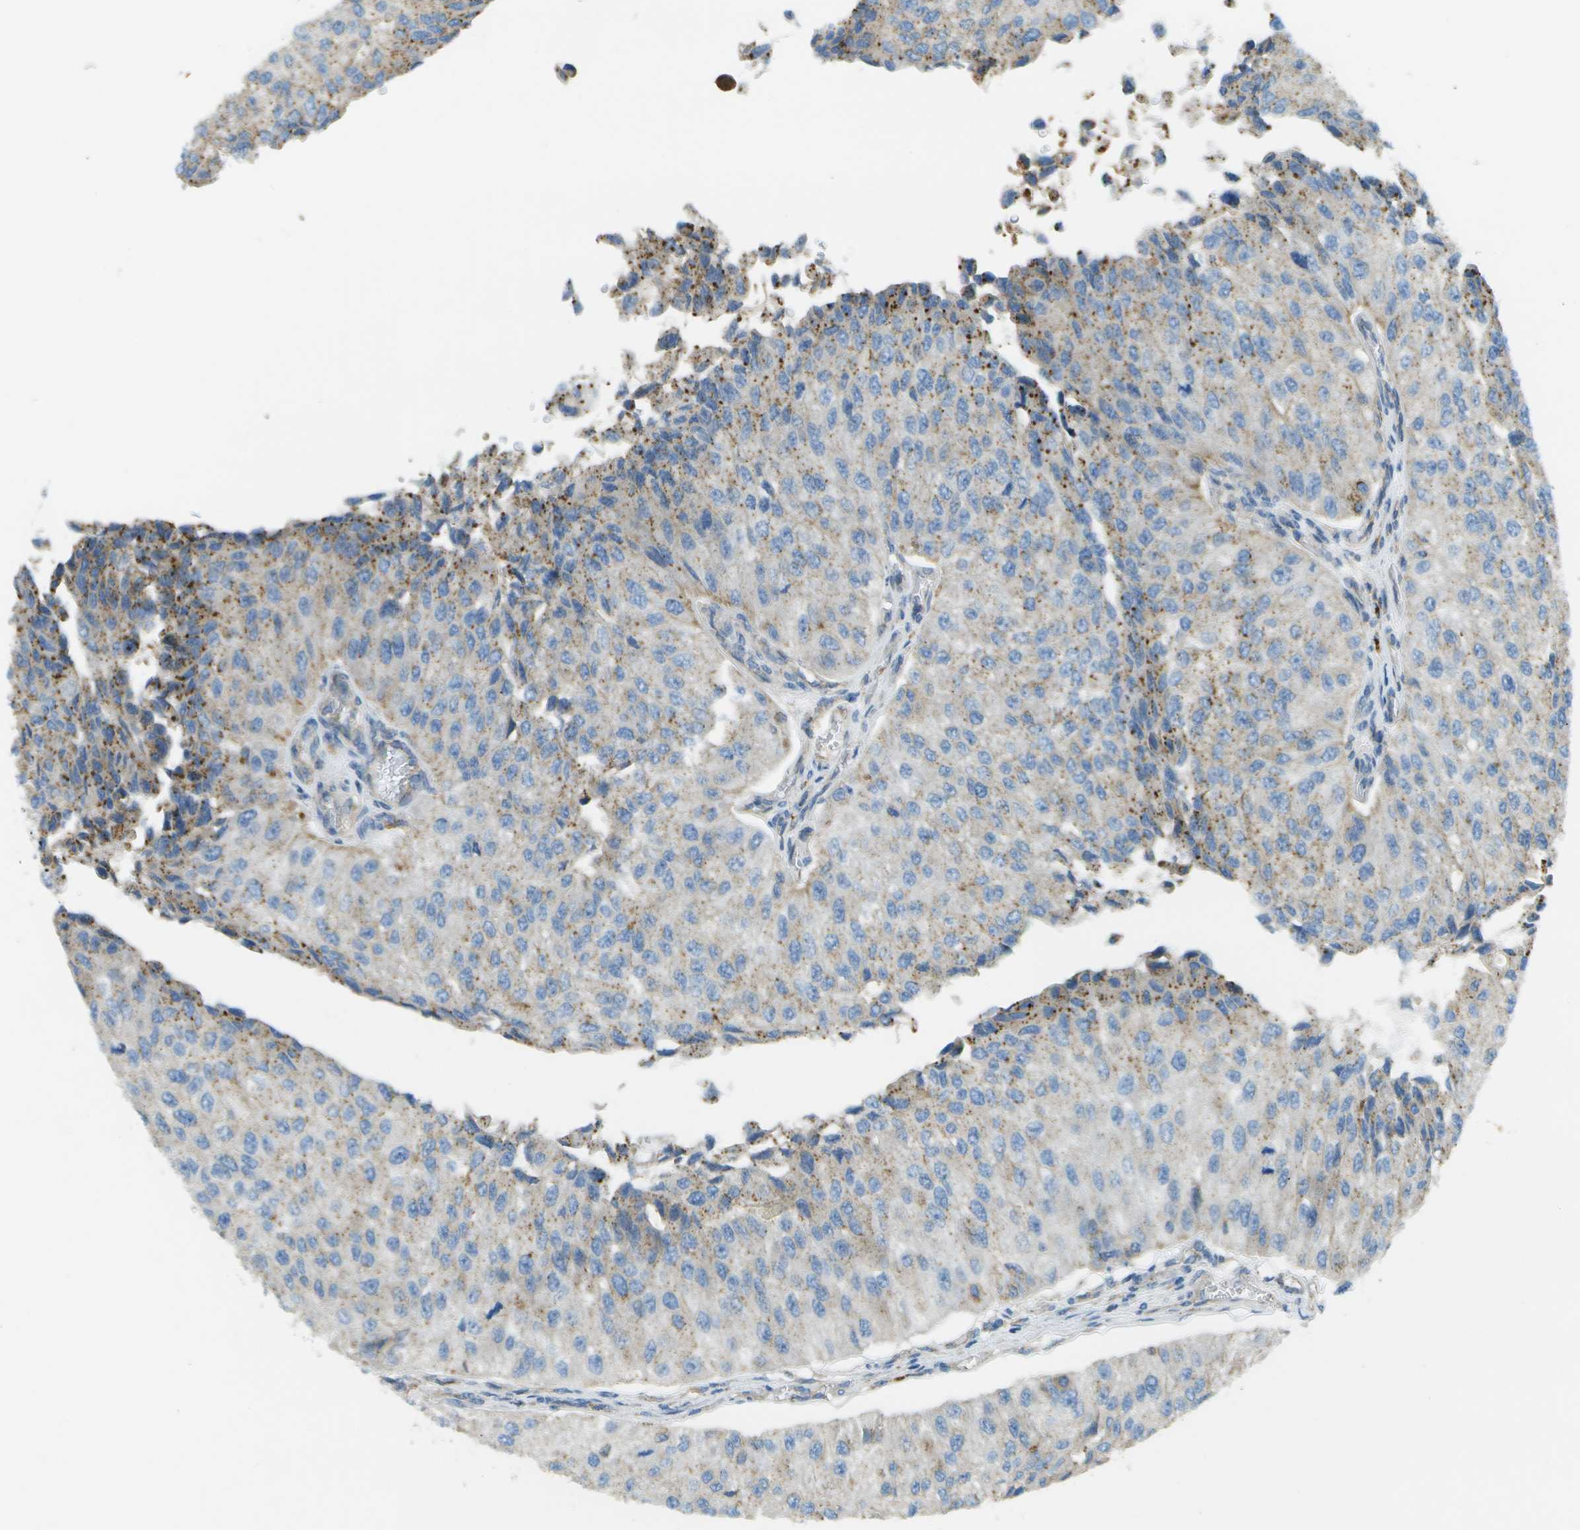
{"staining": {"intensity": "weak", "quantity": "25%-75%", "location": "cytoplasmic/membranous"}, "tissue": "urothelial cancer", "cell_type": "Tumor cells", "image_type": "cancer", "snomed": [{"axis": "morphology", "description": "Urothelial carcinoma, High grade"}, {"axis": "topography", "description": "Kidney"}, {"axis": "topography", "description": "Urinary bladder"}], "caption": "Immunohistochemistry (DAB (3,3'-diaminobenzidine)) staining of human urothelial carcinoma (high-grade) displays weak cytoplasmic/membranous protein staining in about 25%-75% of tumor cells.", "gene": "MYH11", "patient": {"sex": "male", "age": 77}}